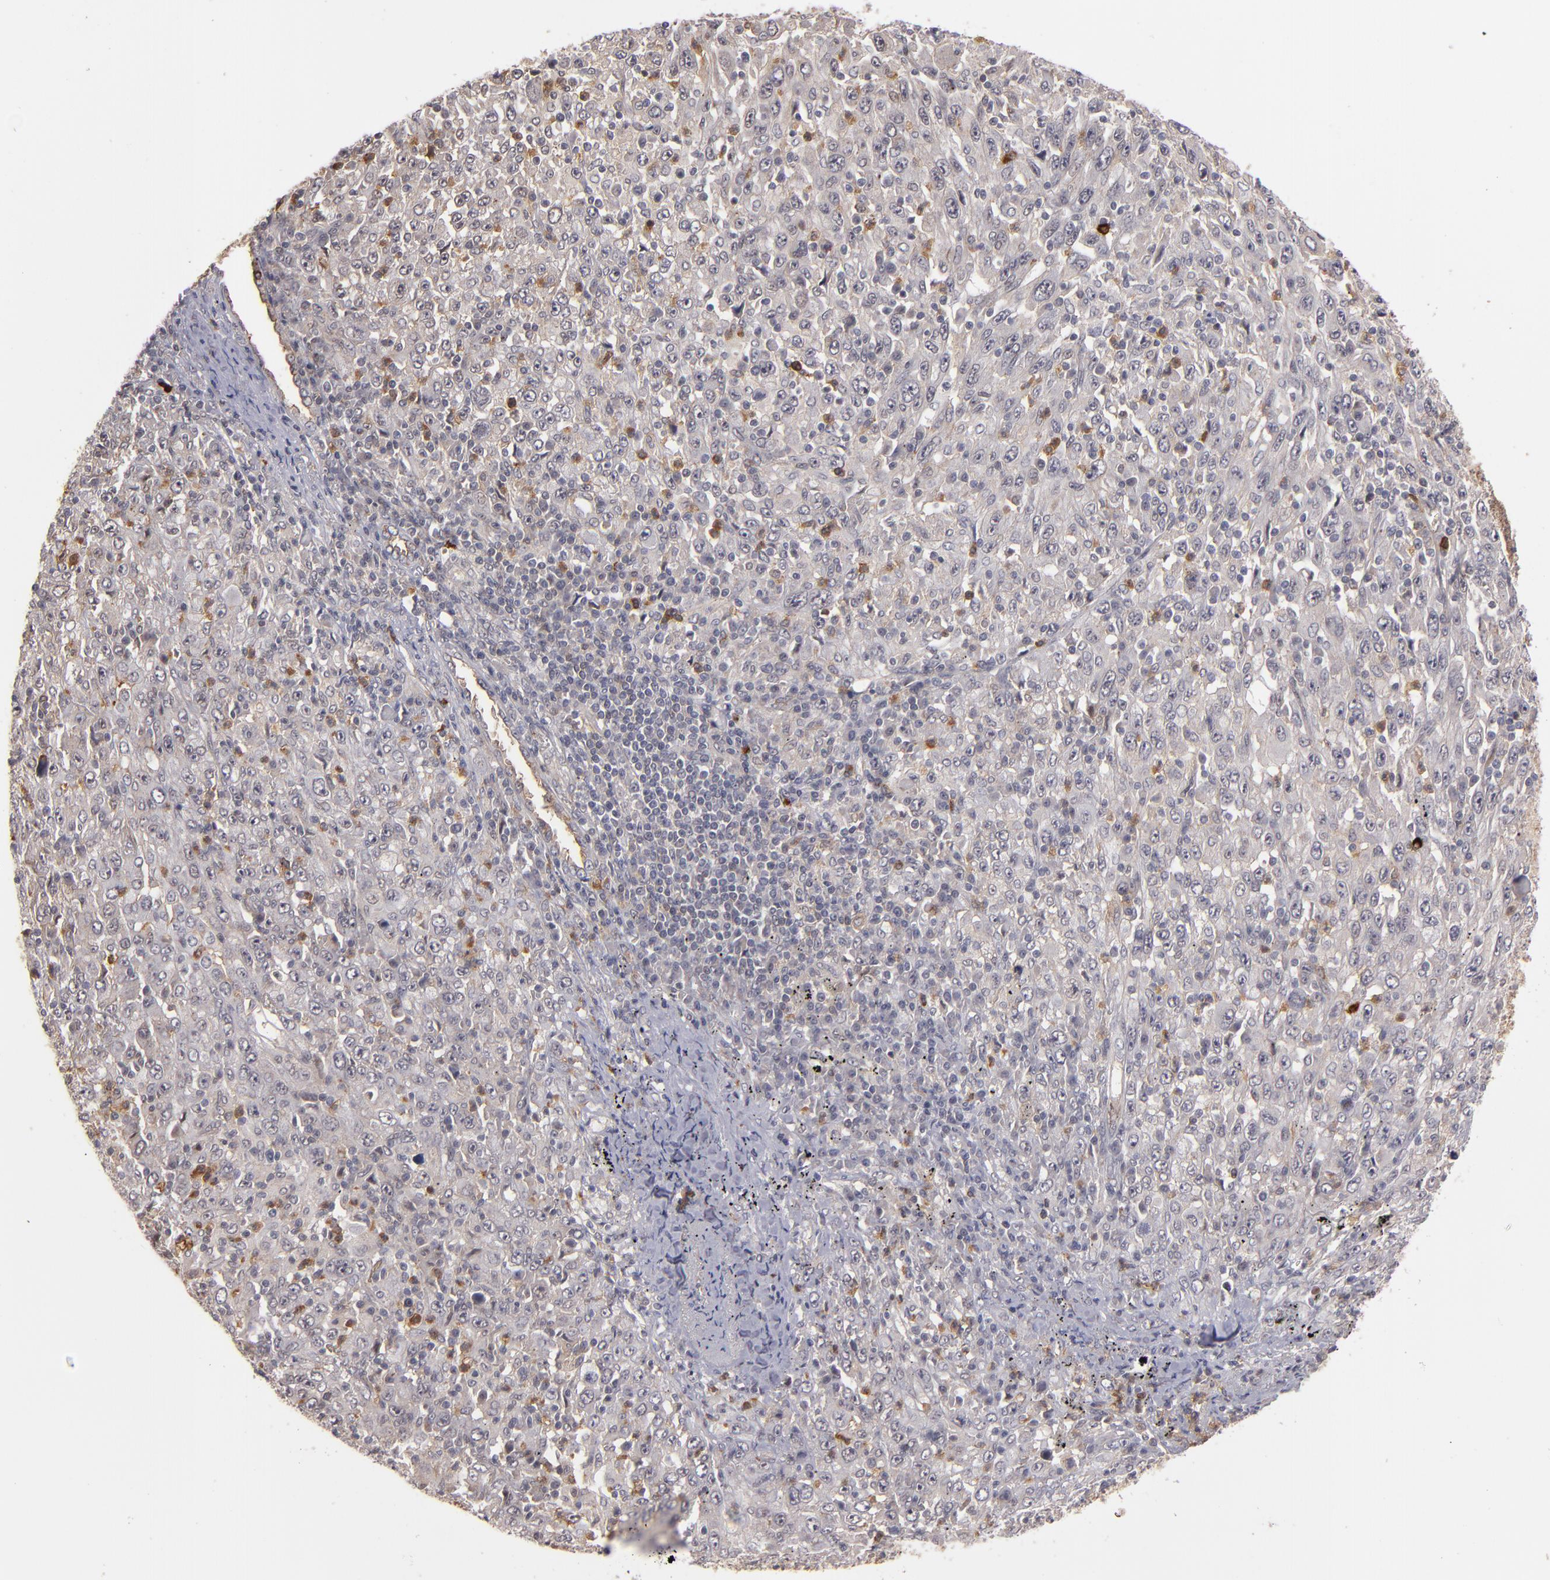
{"staining": {"intensity": "weak", "quantity": ">75%", "location": "cytoplasmic/membranous"}, "tissue": "melanoma", "cell_type": "Tumor cells", "image_type": "cancer", "snomed": [{"axis": "morphology", "description": "Malignant melanoma, Metastatic site"}, {"axis": "topography", "description": "Skin"}], "caption": "Malignant melanoma (metastatic site) was stained to show a protein in brown. There is low levels of weak cytoplasmic/membranous staining in about >75% of tumor cells. (DAB IHC with brightfield microscopy, high magnification).", "gene": "STX3", "patient": {"sex": "female", "age": 56}}